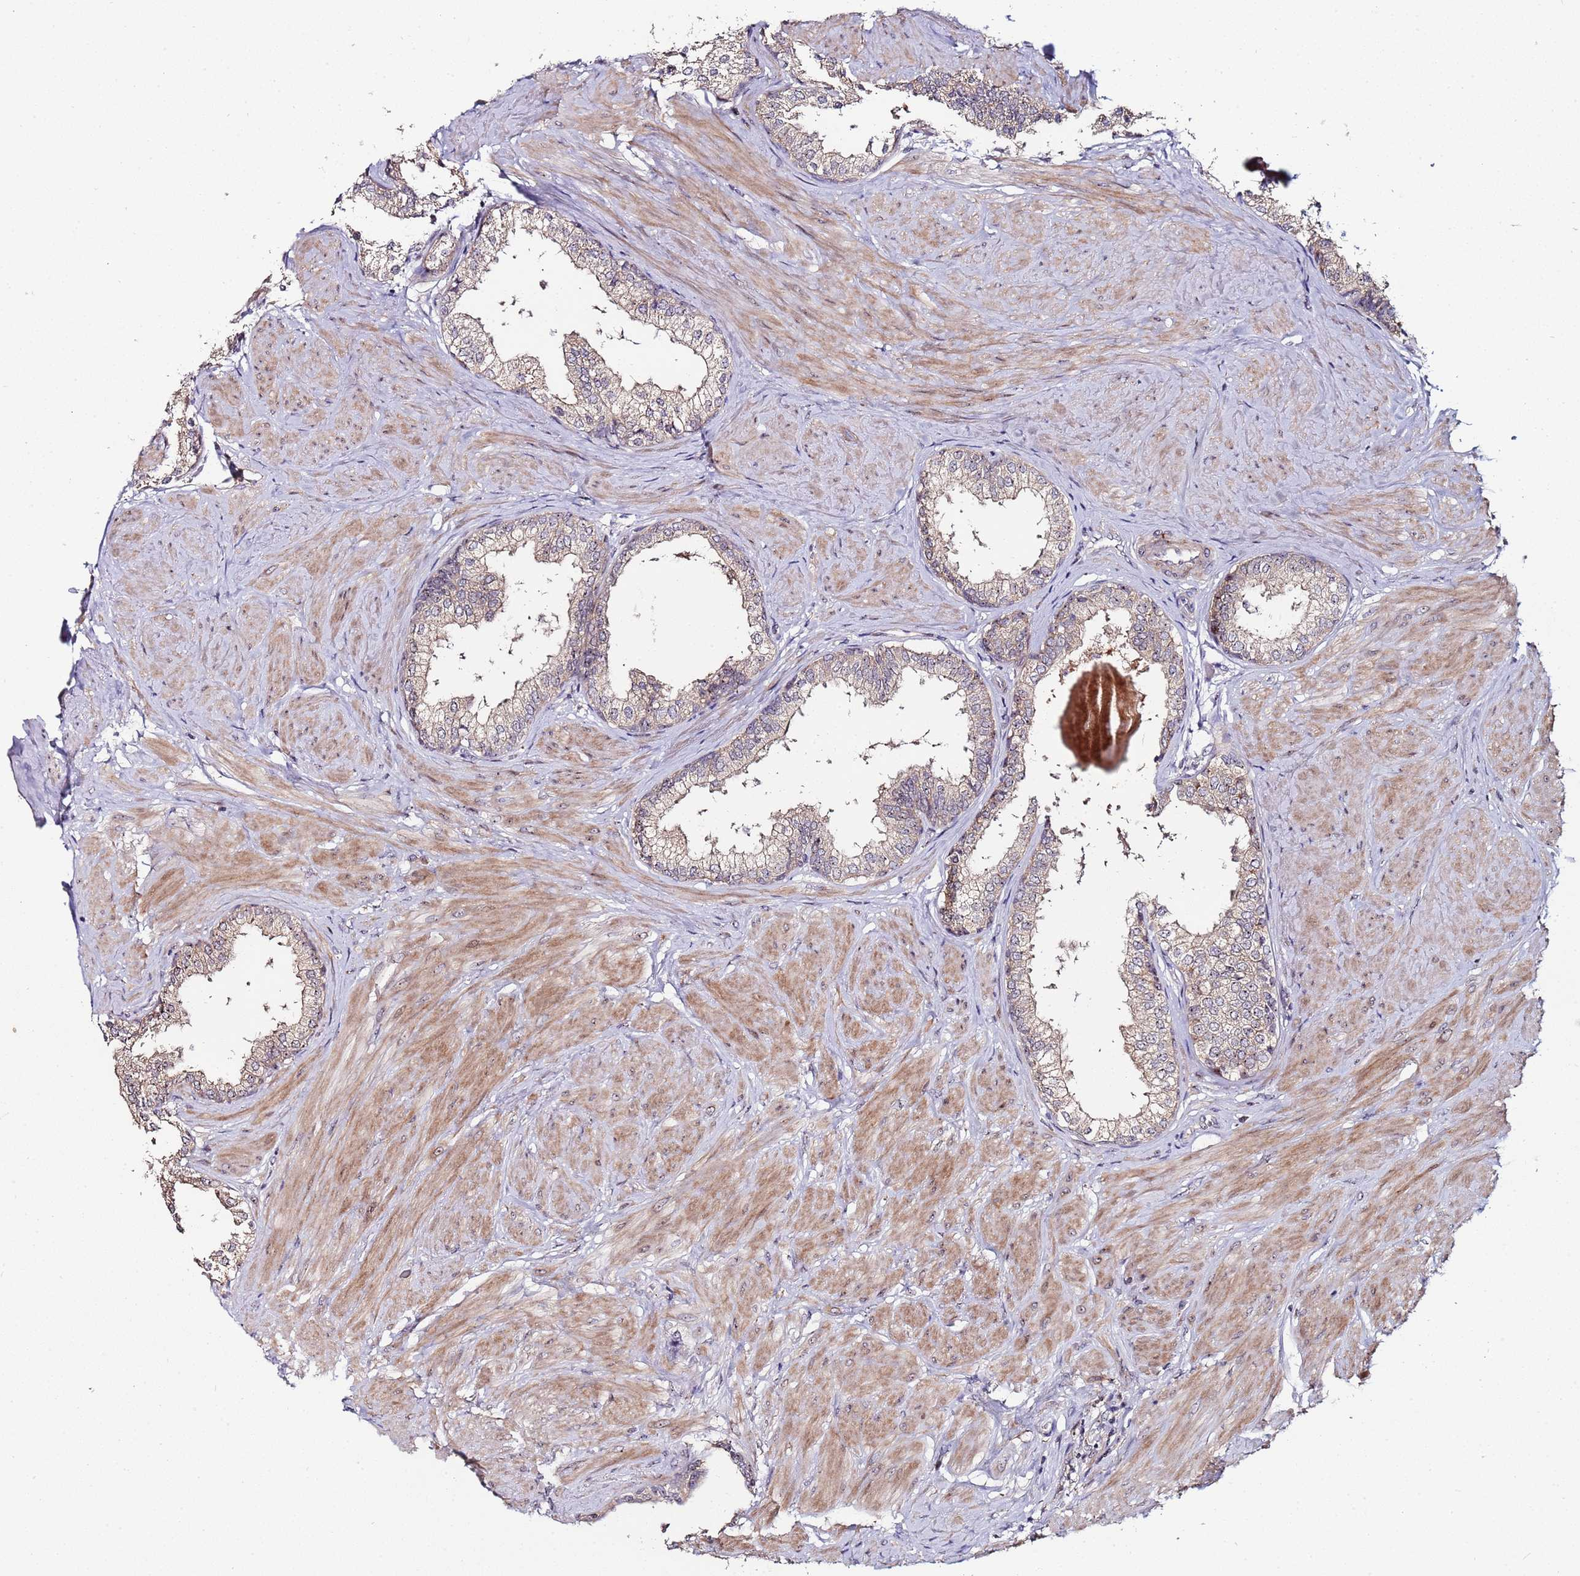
{"staining": {"intensity": "moderate", "quantity": "<25%", "location": "cytoplasmic/membranous,nuclear"}, "tissue": "prostate", "cell_type": "Glandular cells", "image_type": "normal", "snomed": [{"axis": "morphology", "description": "Normal tissue, NOS"}, {"axis": "topography", "description": "Prostate"}], "caption": "Immunohistochemistry histopathology image of unremarkable prostate: human prostate stained using IHC shows low levels of moderate protein expression localized specifically in the cytoplasmic/membranous,nuclear of glandular cells, appearing as a cytoplasmic/membranous,nuclear brown color.", "gene": "KRI1", "patient": {"sex": "male", "age": 48}}